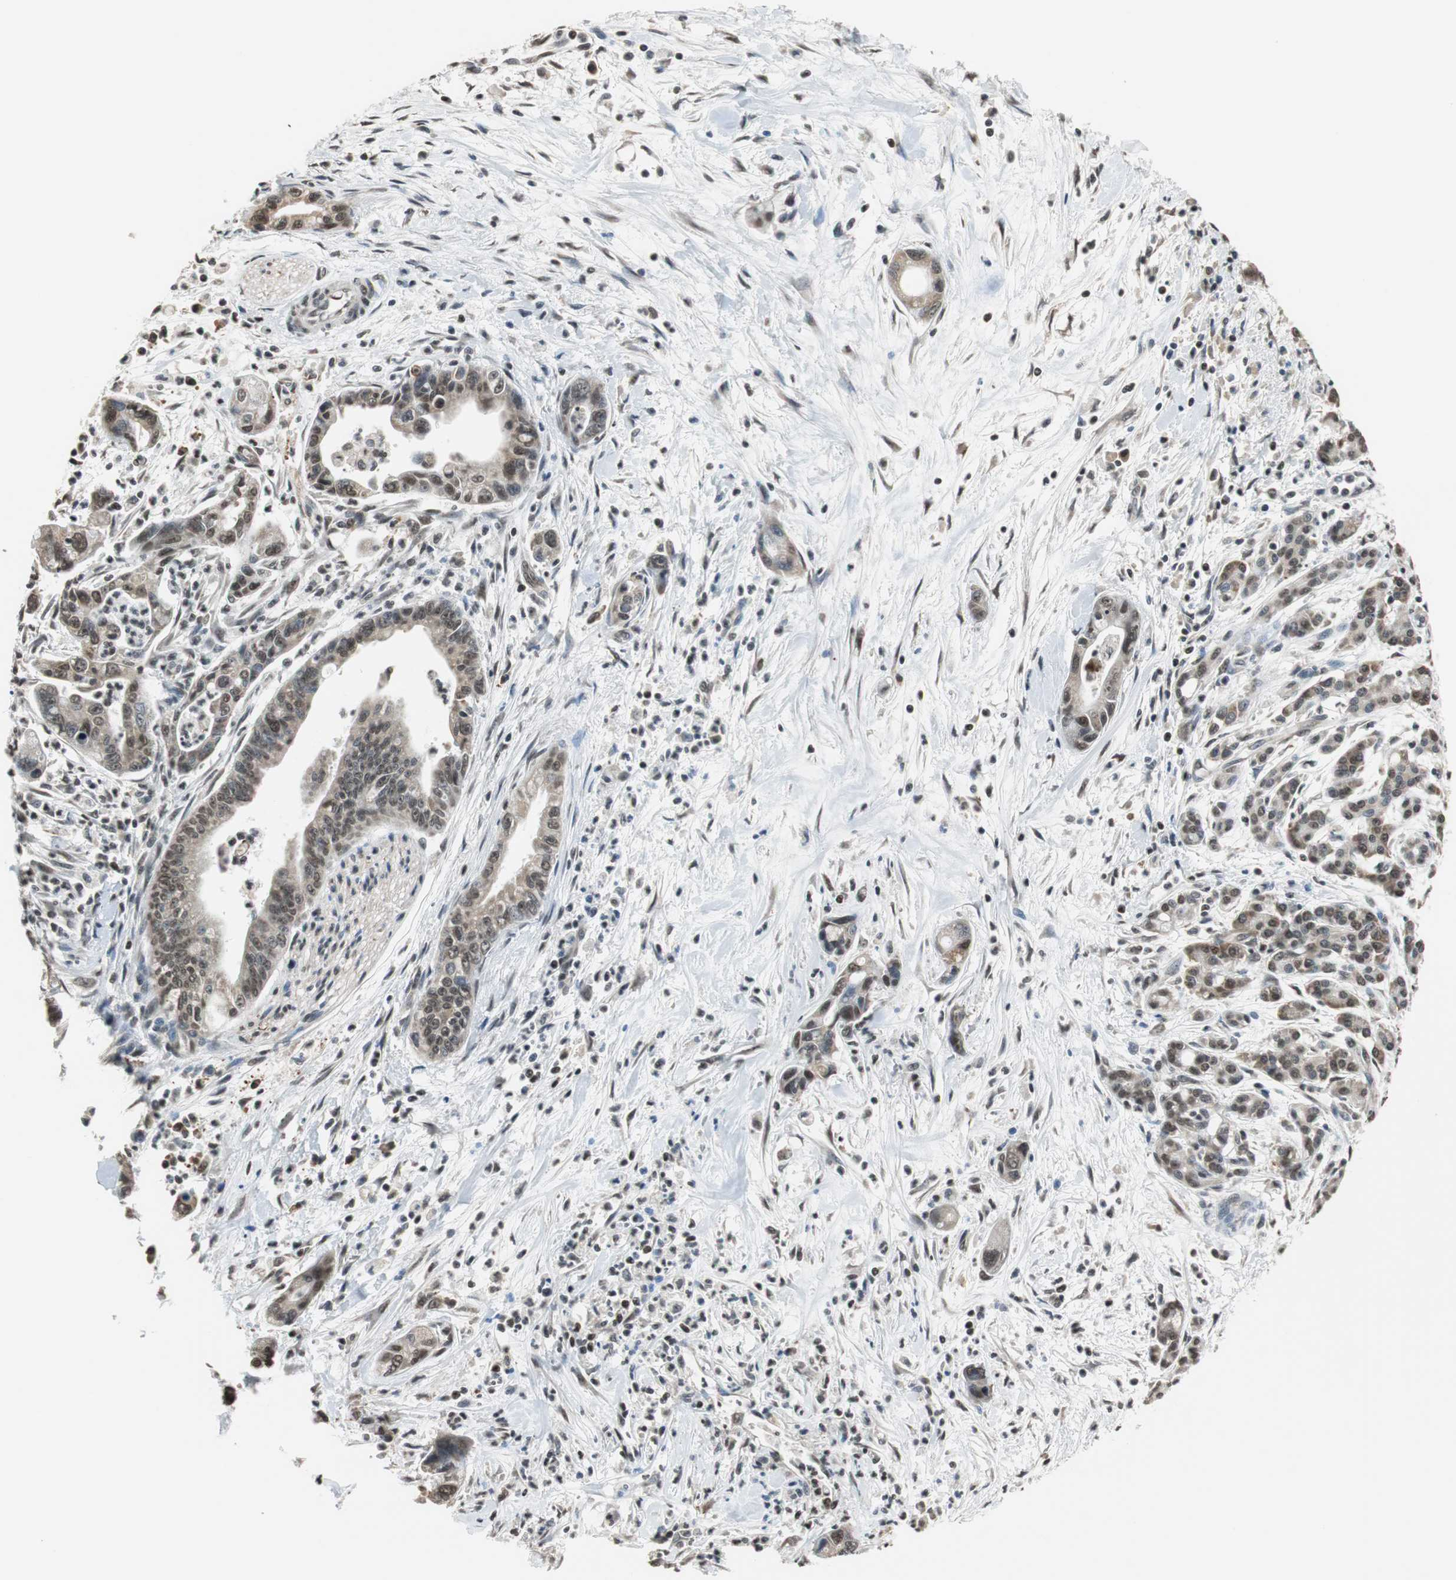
{"staining": {"intensity": "moderate", "quantity": ">75%", "location": "nuclear"}, "tissue": "pancreatic cancer", "cell_type": "Tumor cells", "image_type": "cancer", "snomed": [{"axis": "morphology", "description": "Adenocarcinoma, NOS"}, {"axis": "topography", "description": "Pancreas"}], "caption": "Immunohistochemistry (IHC) staining of pancreatic cancer (adenocarcinoma), which demonstrates medium levels of moderate nuclear positivity in about >75% of tumor cells indicating moderate nuclear protein expression. The staining was performed using DAB (3,3'-diaminobenzidine) (brown) for protein detection and nuclei were counterstained in hematoxylin (blue).", "gene": "REST", "patient": {"sex": "male", "age": 70}}